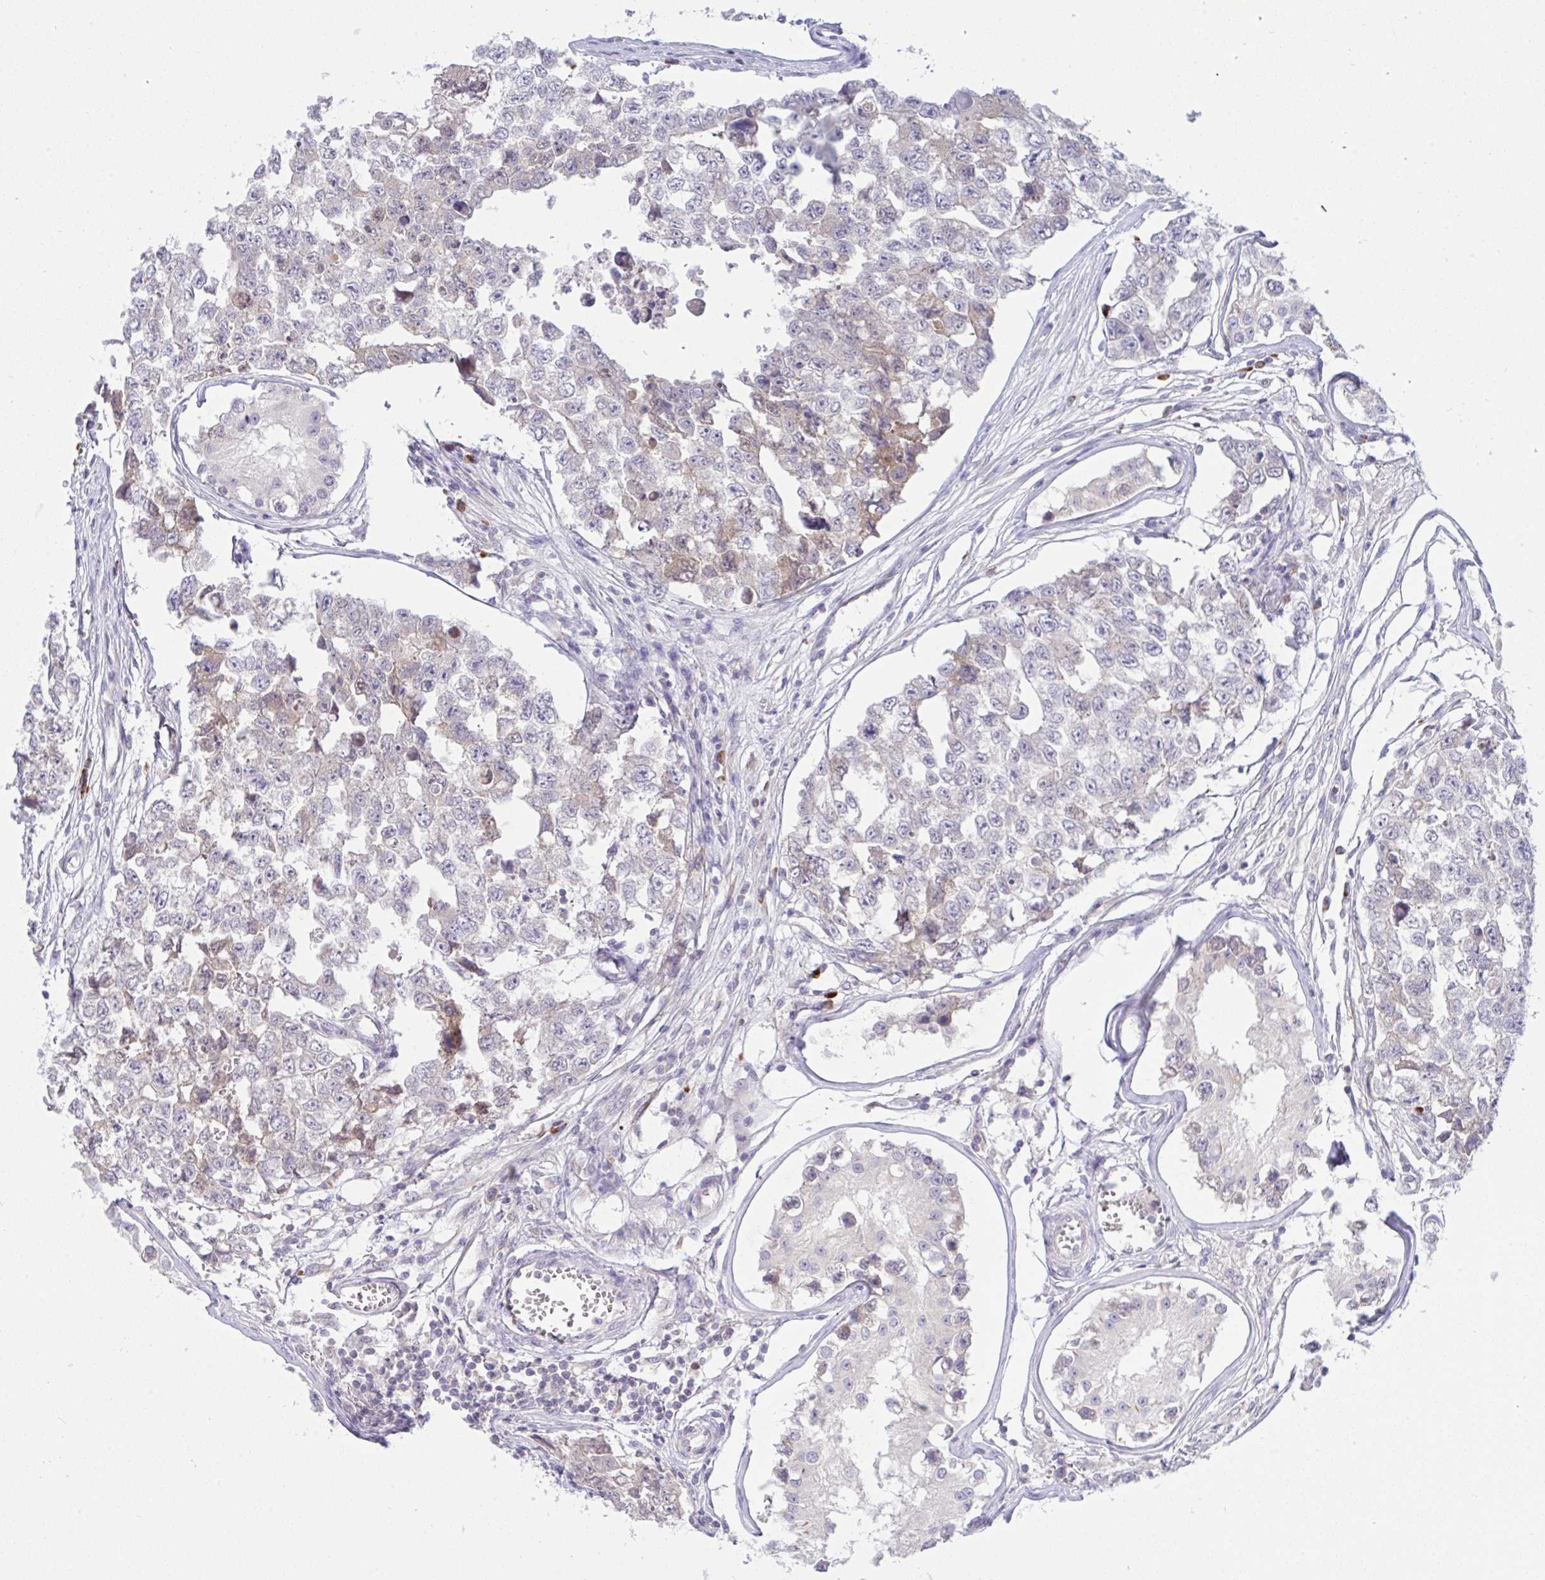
{"staining": {"intensity": "weak", "quantity": "<25%", "location": "cytoplasmic/membranous"}, "tissue": "testis cancer", "cell_type": "Tumor cells", "image_type": "cancer", "snomed": [{"axis": "morphology", "description": "Carcinoma, Embryonal, NOS"}, {"axis": "topography", "description": "Testis"}], "caption": "Immunohistochemical staining of human testis cancer (embryonal carcinoma) shows no significant expression in tumor cells.", "gene": "TMEM41A", "patient": {"sex": "male", "age": 18}}